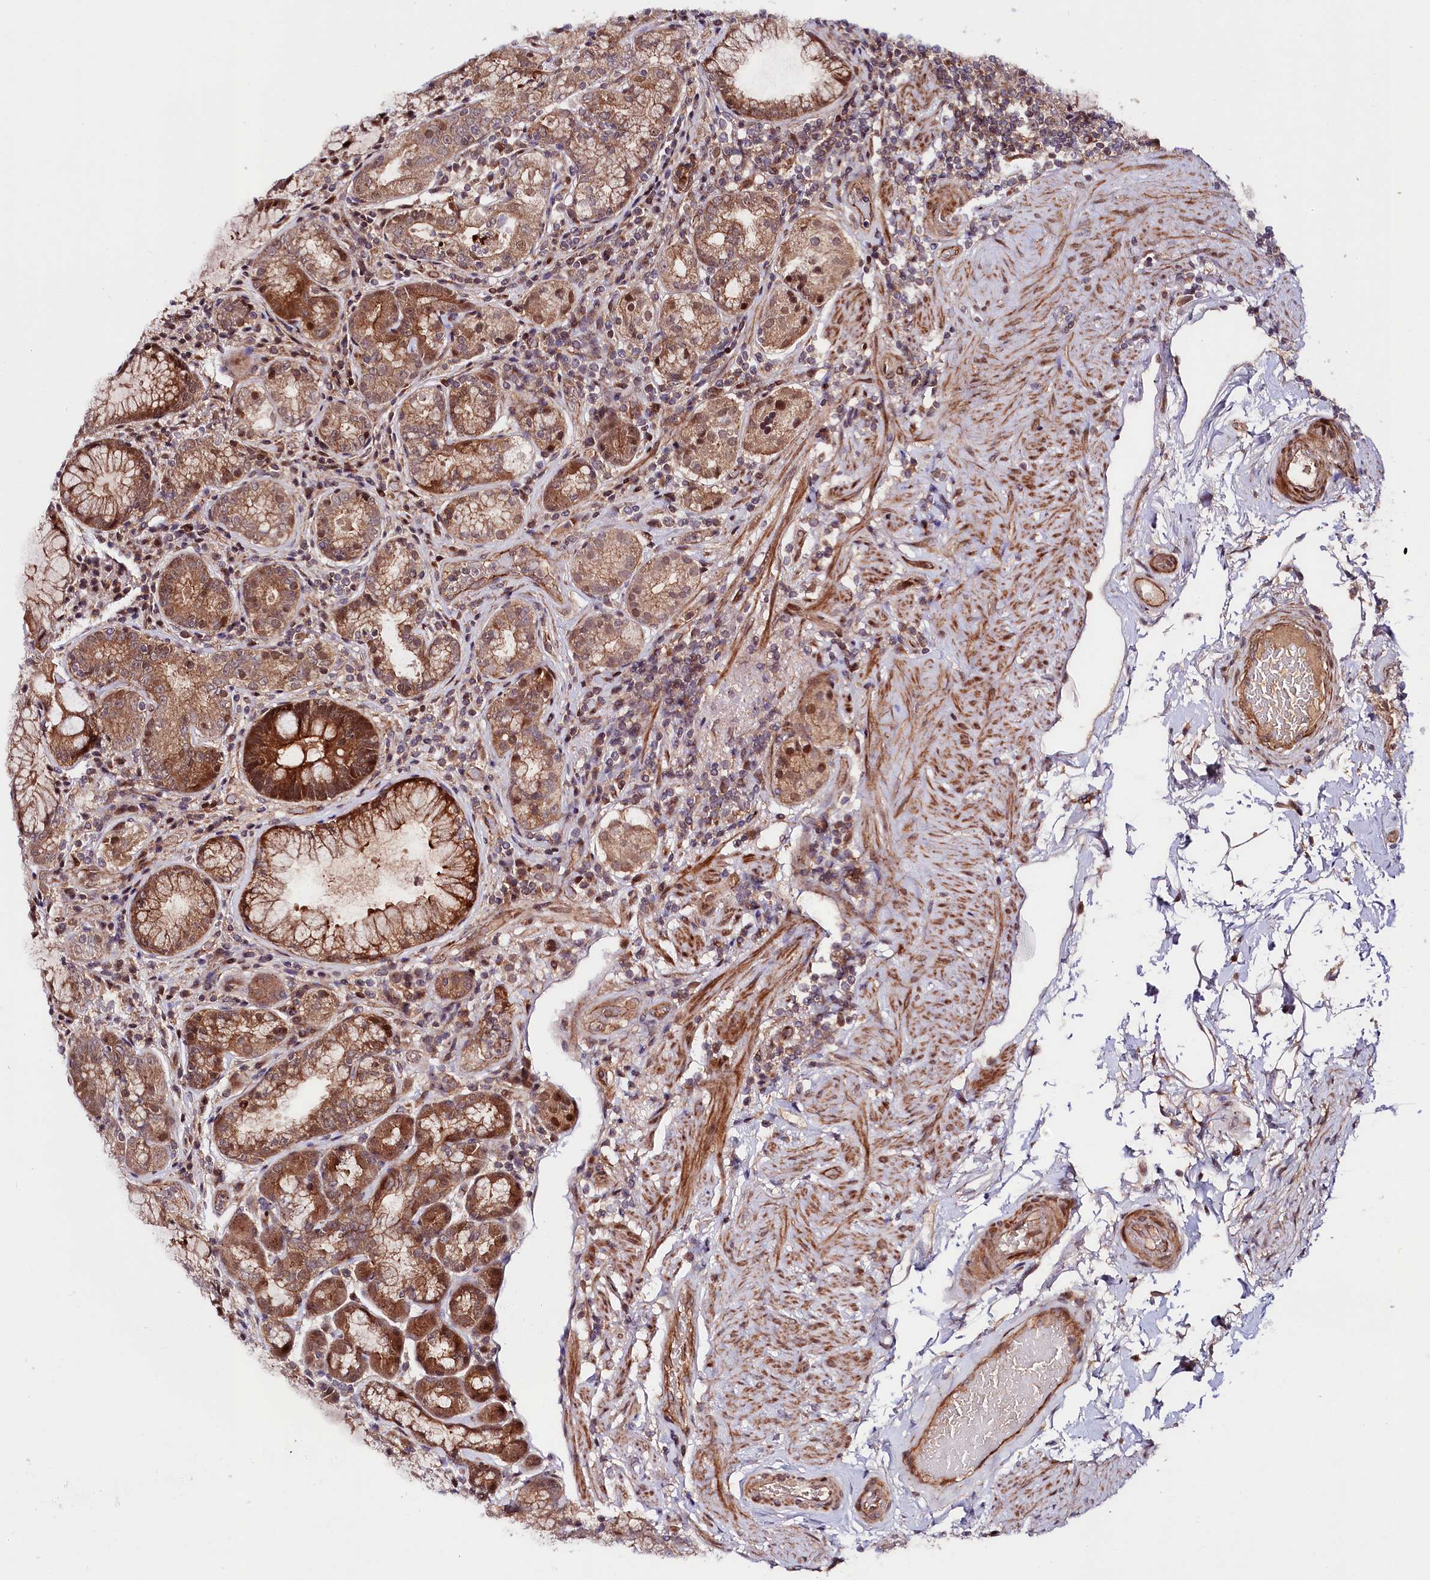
{"staining": {"intensity": "moderate", "quantity": ">75%", "location": "cytoplasmic/membranous,nuclear"}, "tissue": "stomach", "cell_type": "Glandular cells", "image_type": "normal", "snomed": [{"axis": "morphology", "description": "Normal tissue, NOS"}, {"axis": "topography", "description": "Stomach, upper"}, {"axis": "topography", "description": "Stomach, lower"}], "caption": "Immunohistochemistry (IHC) (DAB (3,3'-diaminobenzidine)) staining of benign stomach displays moderate cytoplasmic/membranous,nuclear protein staining in approximately >75% of glandular cells. (brown staining indicates protein expression, while blue staining denotes nuclei).", "gene": "NEDD1", "patient": {"sex": "female", "age": 76}}